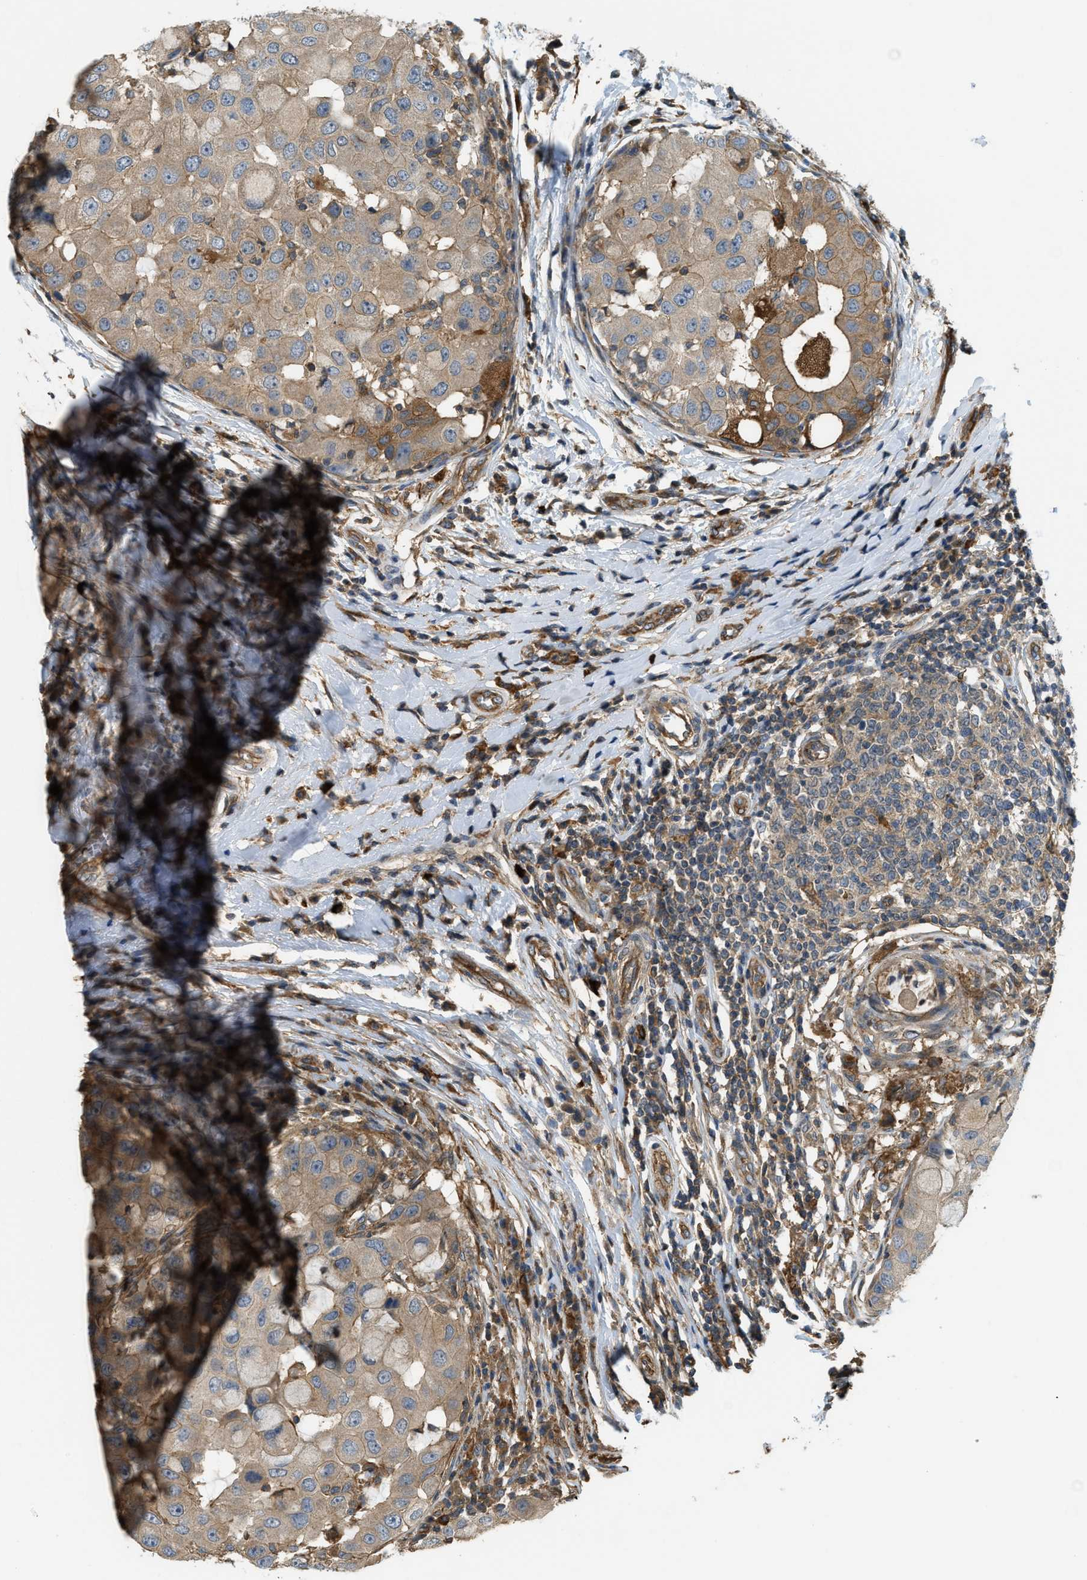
{"staining": {"intensity": "moderate", "quantity": ">75%", "location": "cytoplasmic/membranous"}, "tissue": "breast cancer", "cell_type": "Tumor cells", "image_type": "cancer", "snomed": [{"axis": "morphology", "description": "Duct carcinoma"}, {"axis": "topography", "description": "Breast"}], "caption": "Brown immunohistochemical staining in breast cancer (intraductal carcinoma) exhibits moderate cytoplasmic/membranous positivity in approximately >75% of tumor cells.", "gene": "BAG4", "patient": {"sex": "female", "age": 27}}